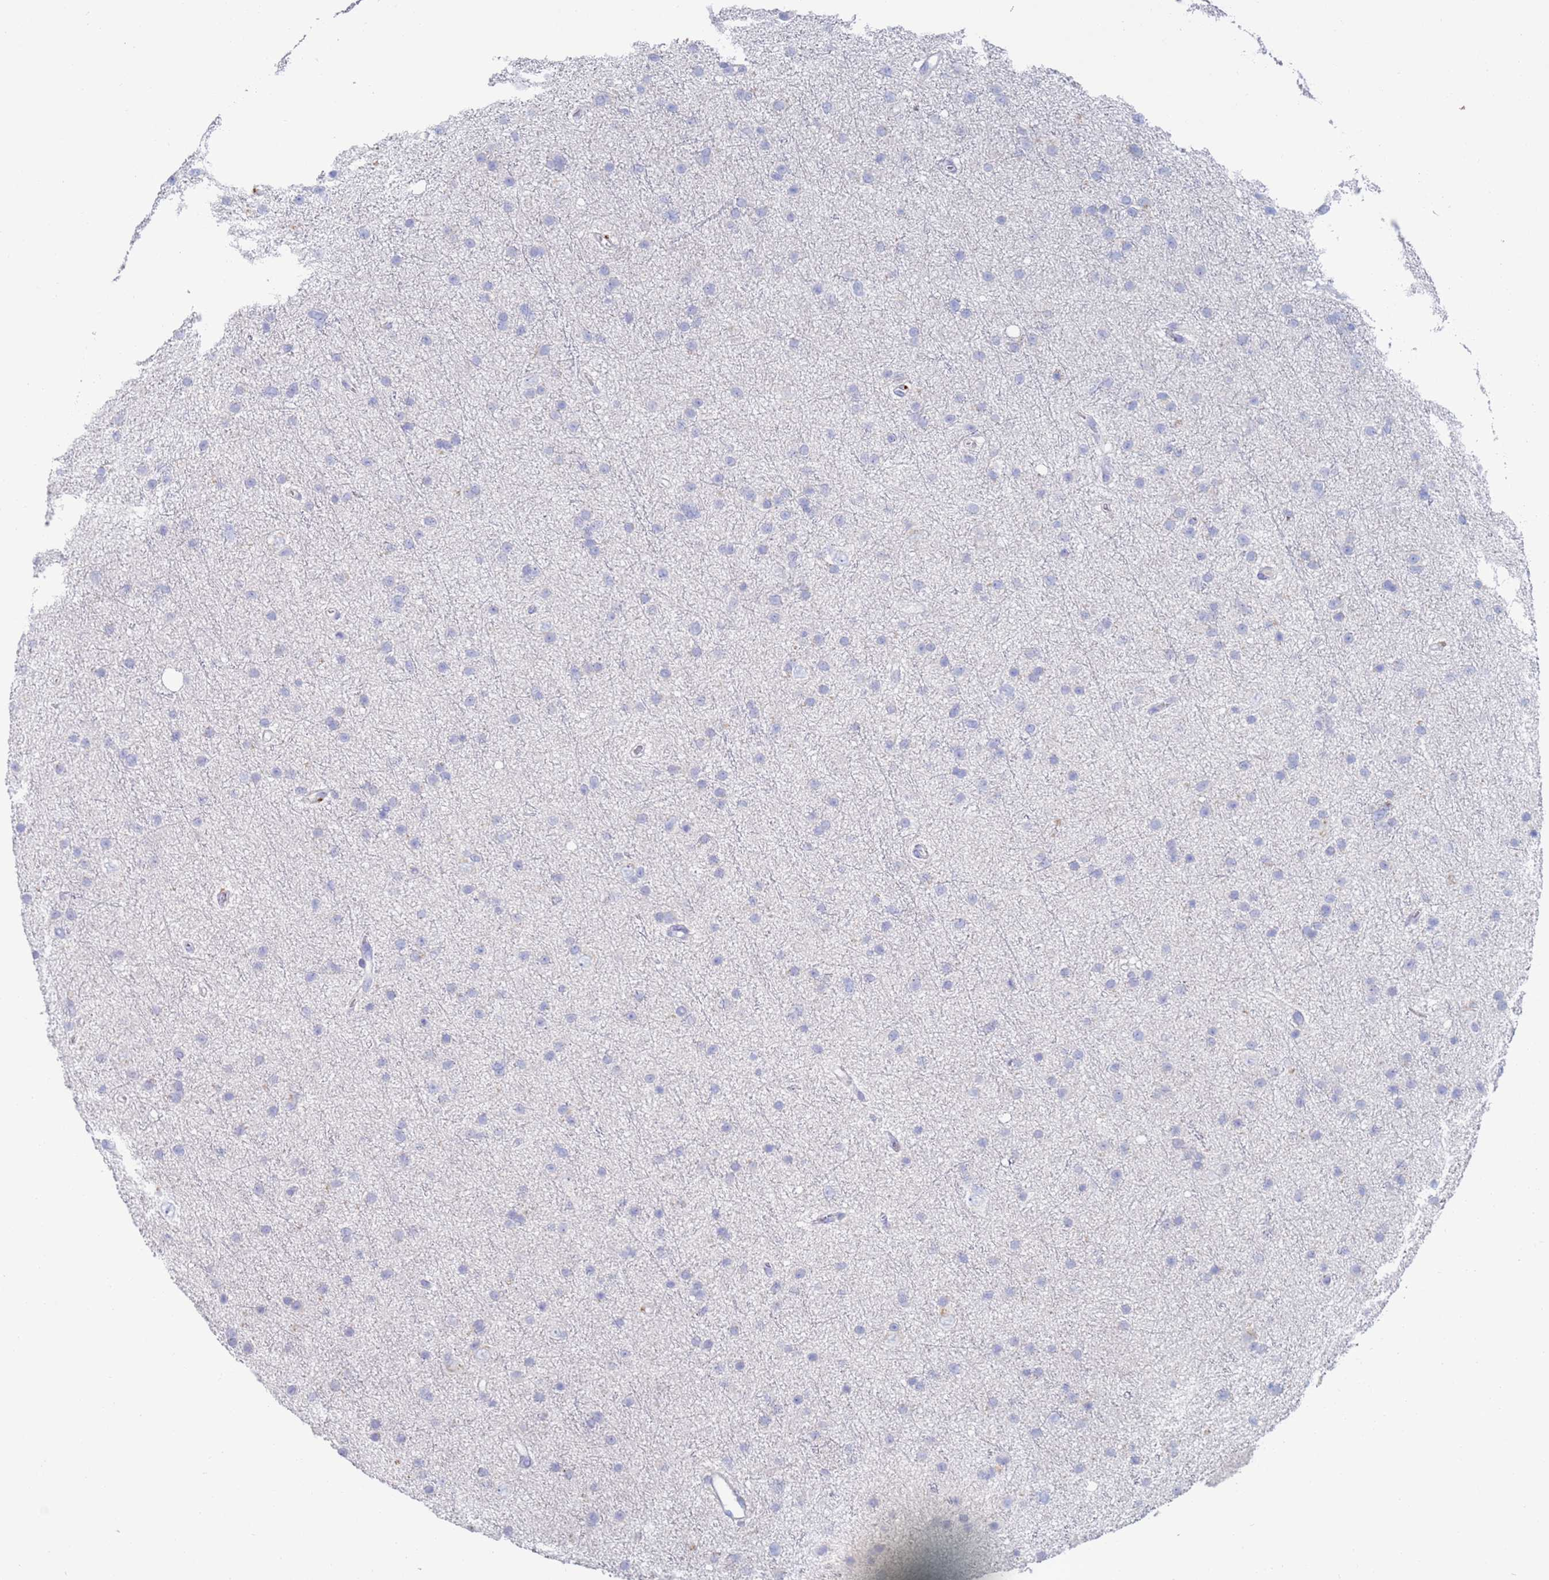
{"staining": {"intensity": "negative", "quantity": "none", "location": "none"}, "tissue": "glioma", "cell_type": "Tumor cells", "image_type": "cancer", "snomed": [{"axis": "morphology", "description": "Glioma, malignant, Low grade"}, {"axis": "topography", "description": "Cerebral cortex"}], "caption": "Tumor cells are negative for protein expression in human glioma. (DAB (3,3'-diaminobenzidine) immunohistochemistry, high magnification).", "gene": "FUCA1", "patient": {"sex": "female", "age": 39}}